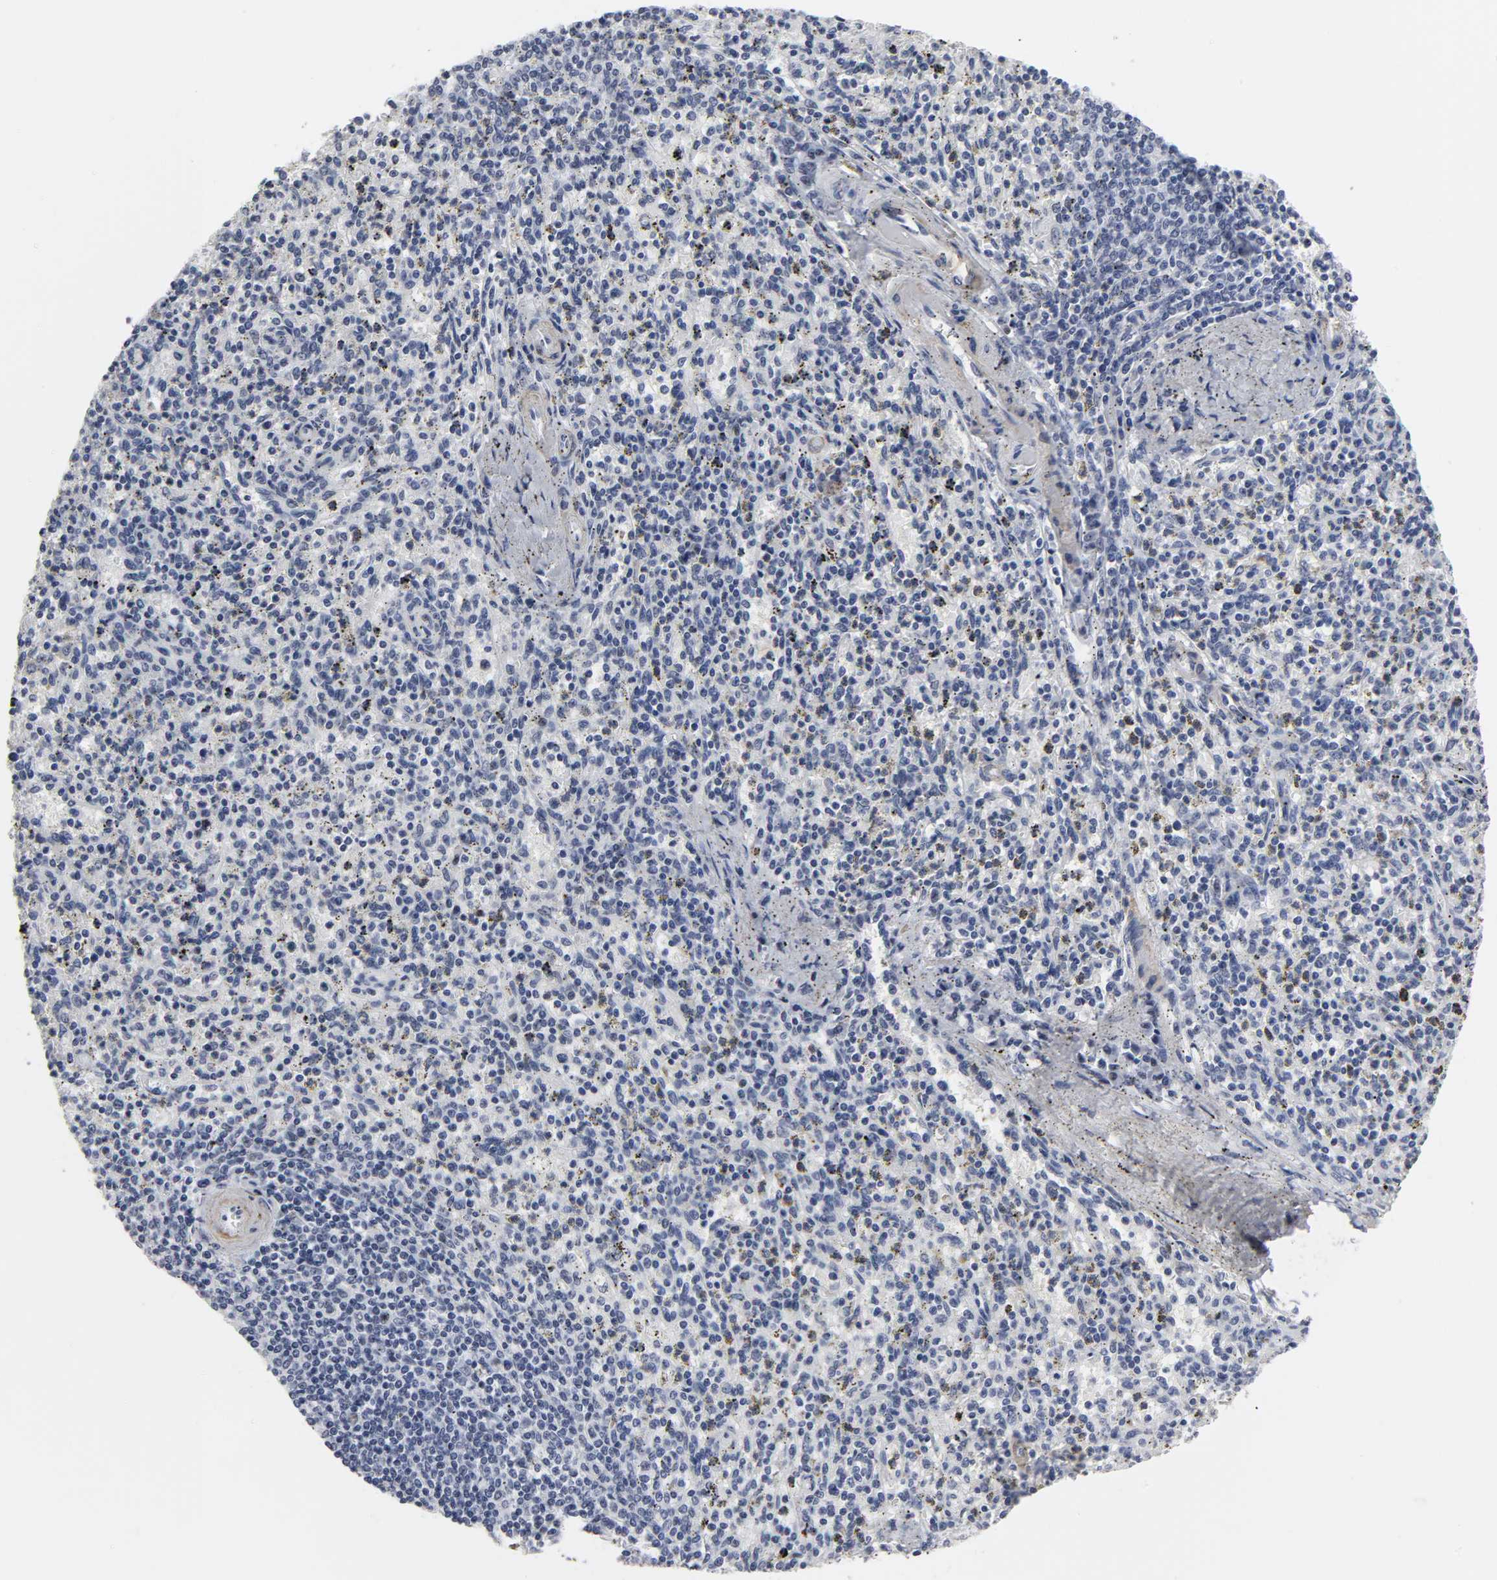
{"staining": {"intensity": "negative", "quantity": "none", "location": "none"}, "tissue": "spleen", "cell_type": "Cells in red pulp", "image_type": "normal", "snomed": [{"axis": "morphology", "description": "Normal tissue, NOS"}, {"axis": "topography", "description": "Spleen"}], "caption": "Immunohistochemistry (IHC) micrograph of unremarkable human spleen stained for a protein (brown), which shows no positivity in cells in red pulp.", "gene": "GRHL2", "patient": {"sex": "male", "age": 72}}